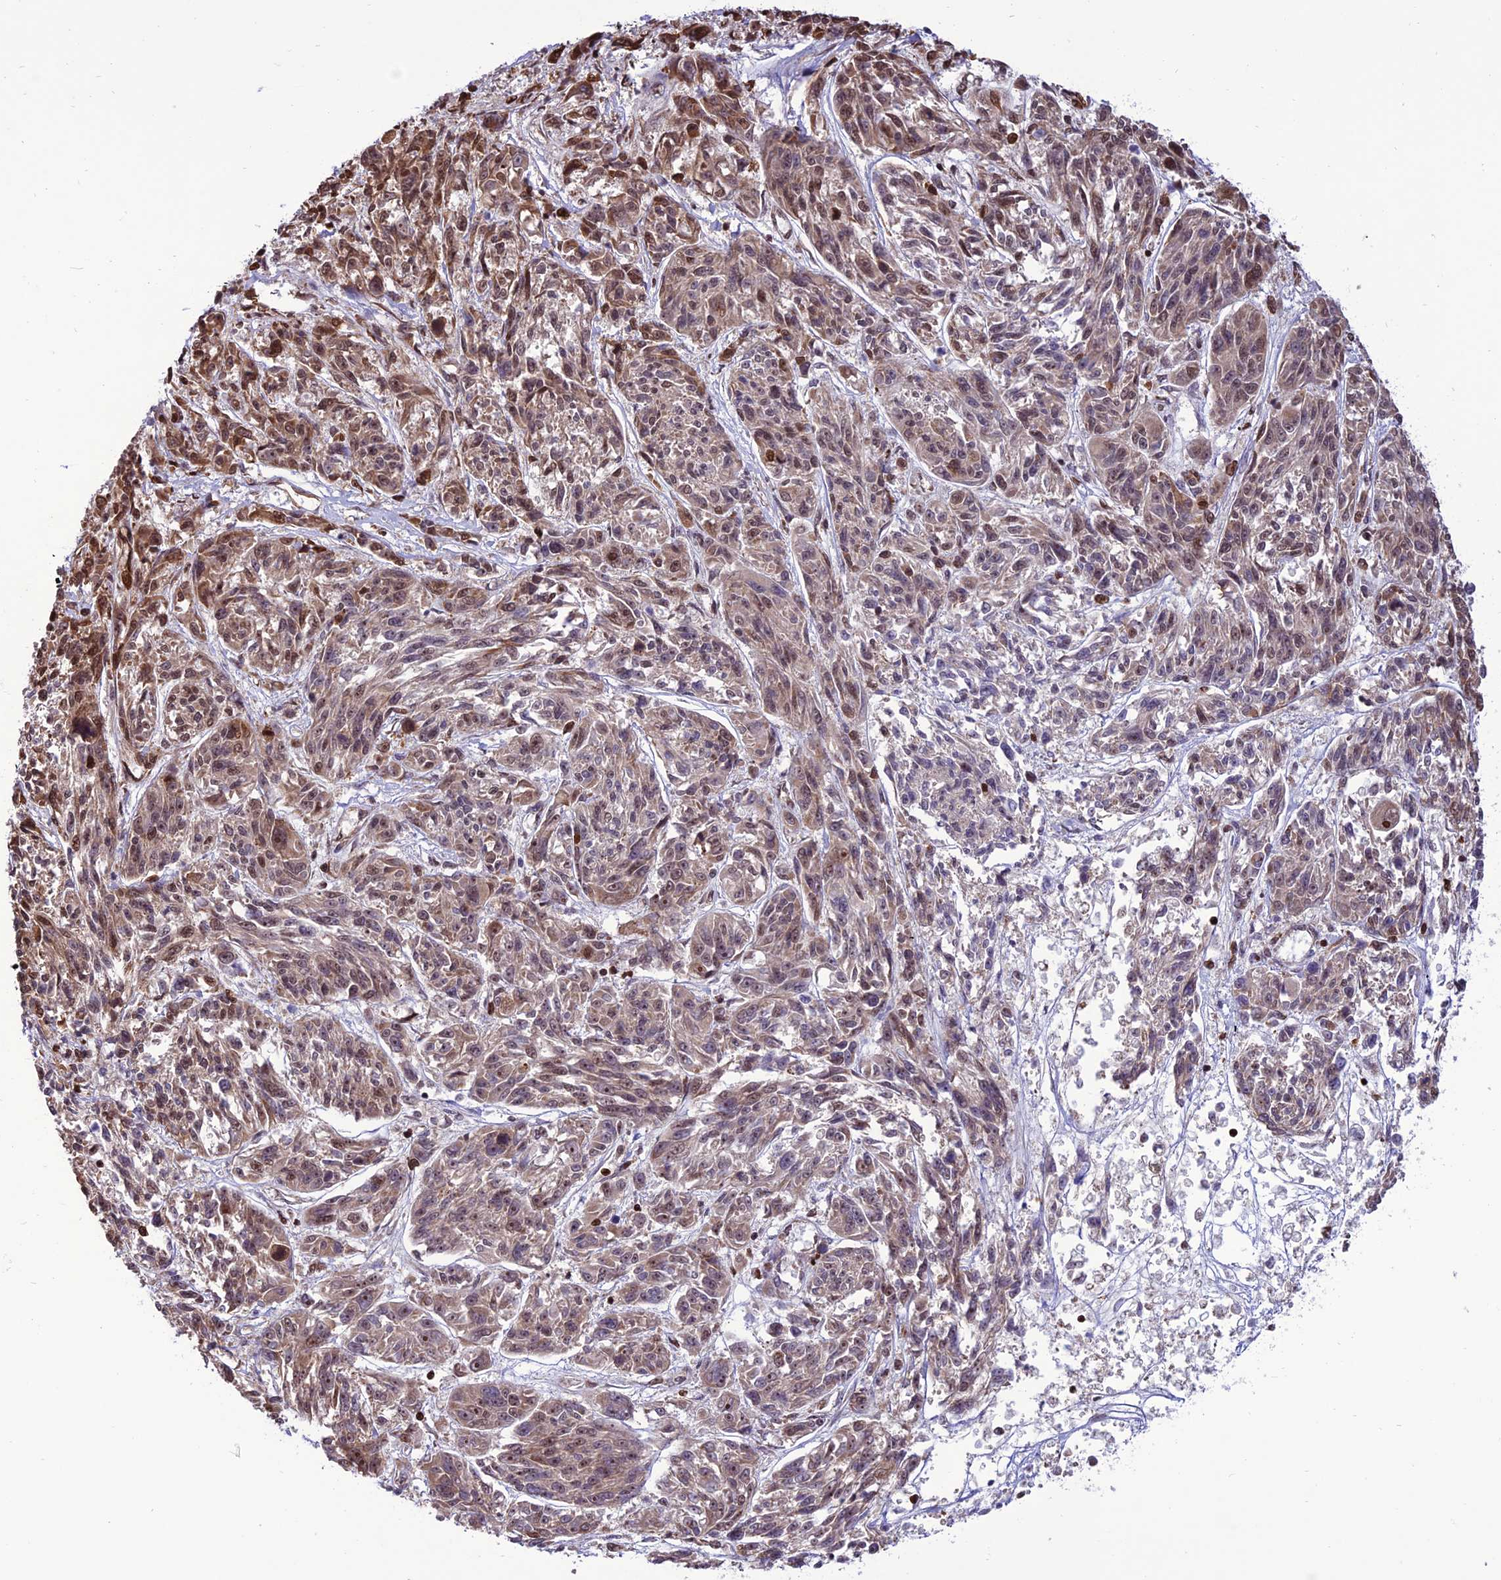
{"staining": {"intensity": "moderate", "quantity": "25%-75%", "location": "cytoplasmic/membranous,nuclear"}, "tissue": "melanoma", "cell_type": "Tumor cells", "image_type": "cancer", "snomed": [{"axis": "morphology", "description": "Malignant melanoma, NOS"}, {"axis": "topography", "description": "Skin"}], "caption": "This histopathology image displays immunohistochemistry (IHC) staining of human malignant melanoma, with medium moderate cytoplasmic/membranous and nuclear positivity in about 25%-75% of tumor cells.", "gene": "INO80E", "patient": {"sex": "male", "age": 53}}